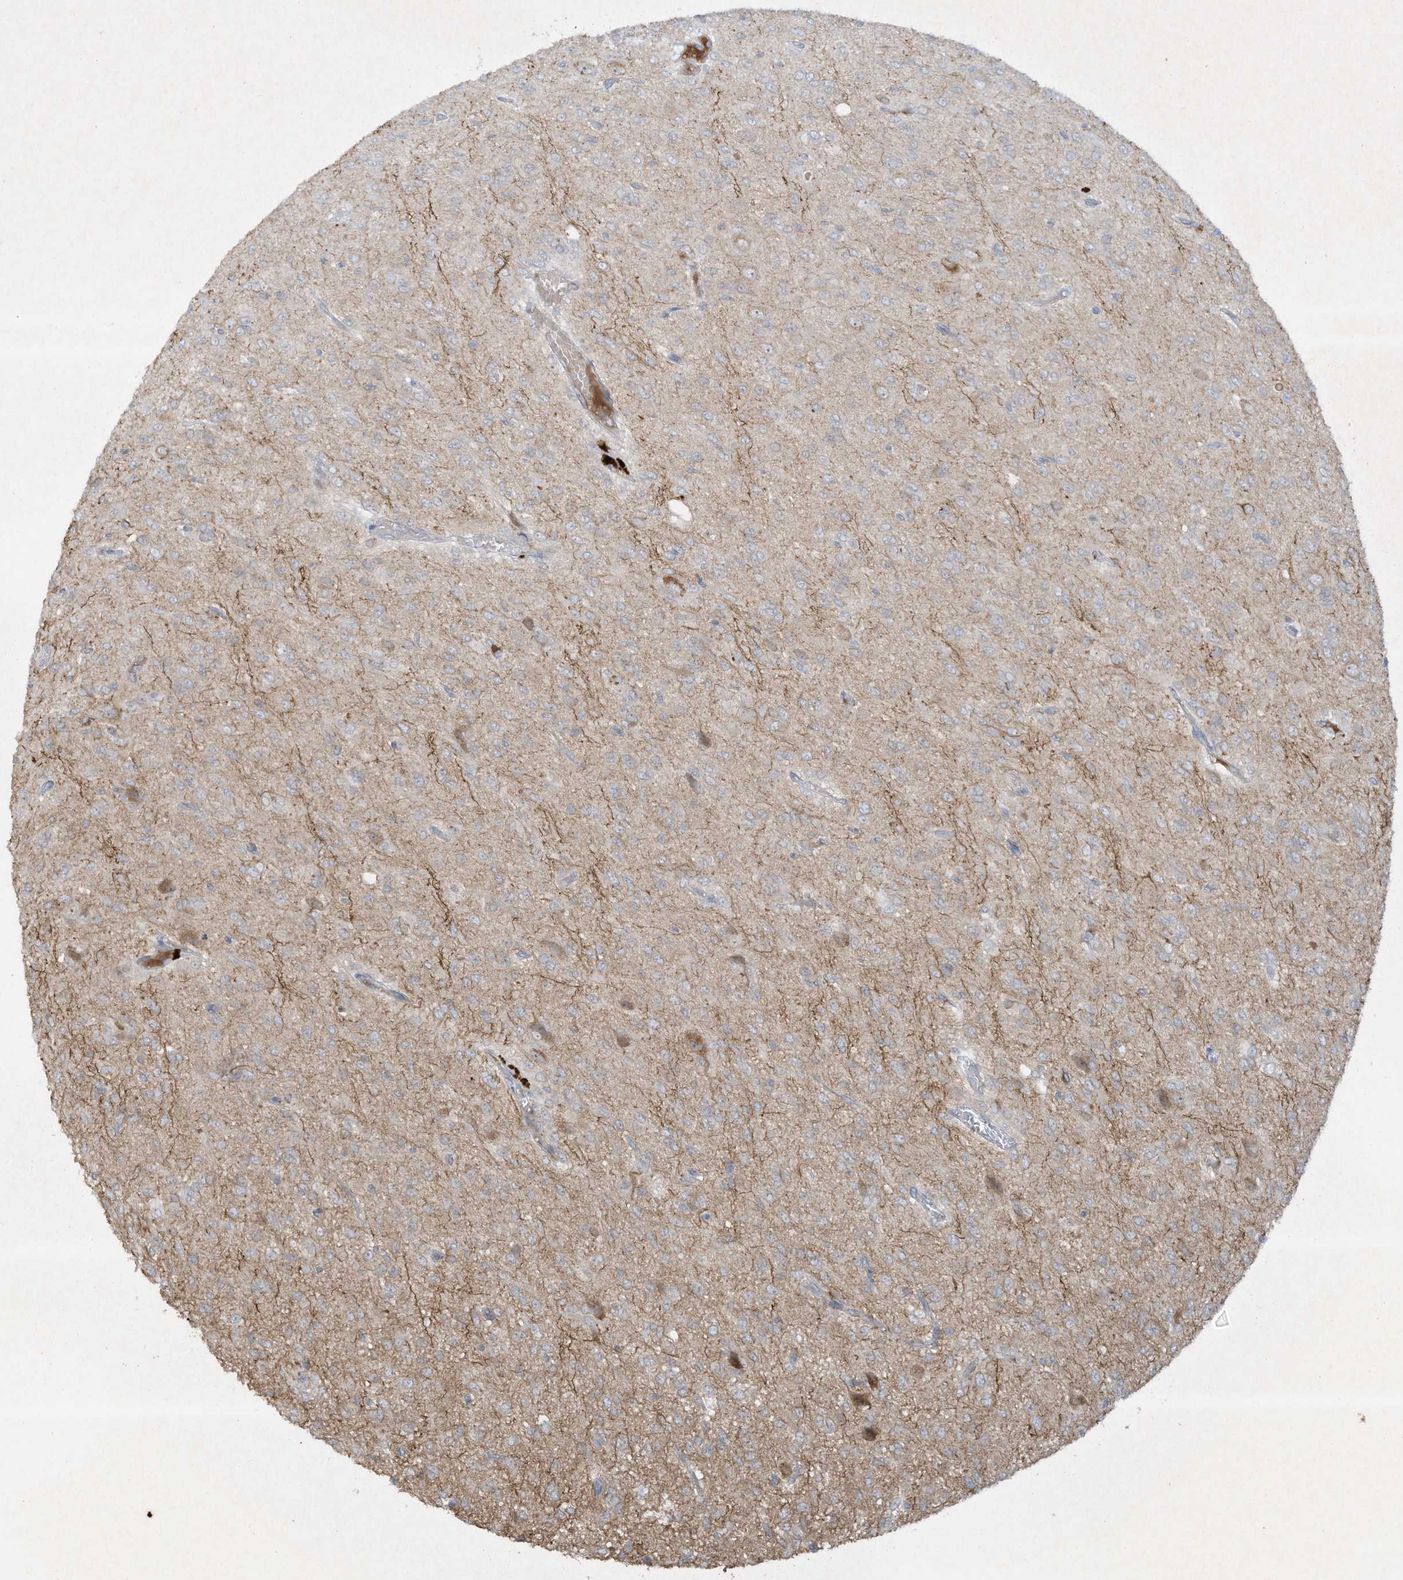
{"staining": {"intensity": "negative", "quantity": "none", "location": "none"}, "tissue": "glioma", "cell_type": "Tumor cells", "image_type": "cancer", "snomed": [{"axis": "morphology", "description": "Glioma, malignant, High grade"}, {"axis": "topography", "description": "Brain"}], "caption": "Tumor cells show no significant protein expression in high-grade glioma (malignant).", "gene": "FETUB", "patient": {"sex": "female", "age": 59}}